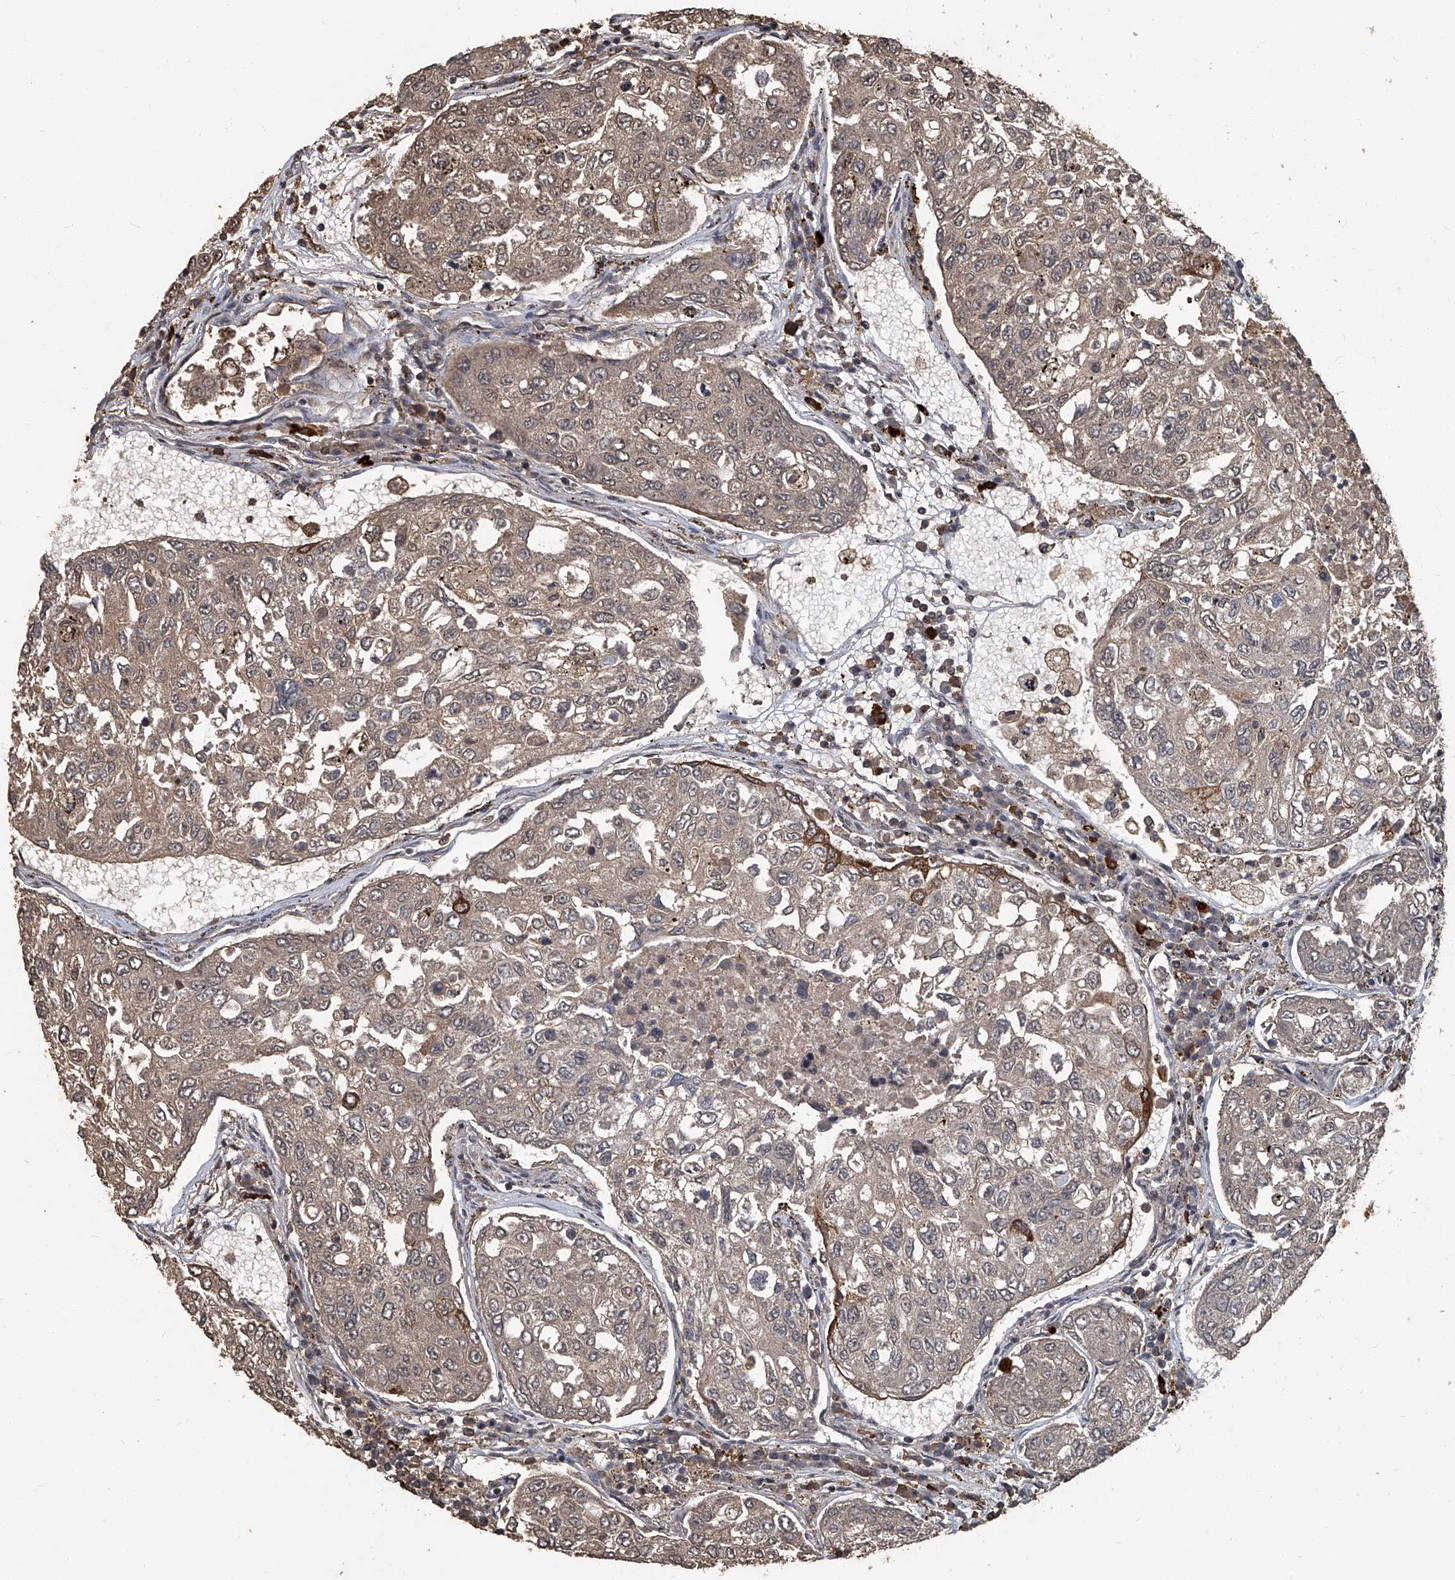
{"staining": {"intensity": "moderate", "quantity": "<25%", "location": "cytoplasmic/membranous"}, "tissue": "urothelial cancer", "cell_type": "Tumor cells", "image_type": "cancer", "snomed": [{"axis": "morphology", "description": "Urothelial carcinoma, High grade"}, {"axis": "topography", "description": "Lymph node"}, {"axis": "topography", "description": "Urinary bladder"}], "caption": "Urothelial cancer stained with a brown dye shows moderate cytoplasmic/membranous positive staining in approximately <25% of tumor cells.", "gene": "GPR132", "patient": {"sex": "male", "age": 51}}